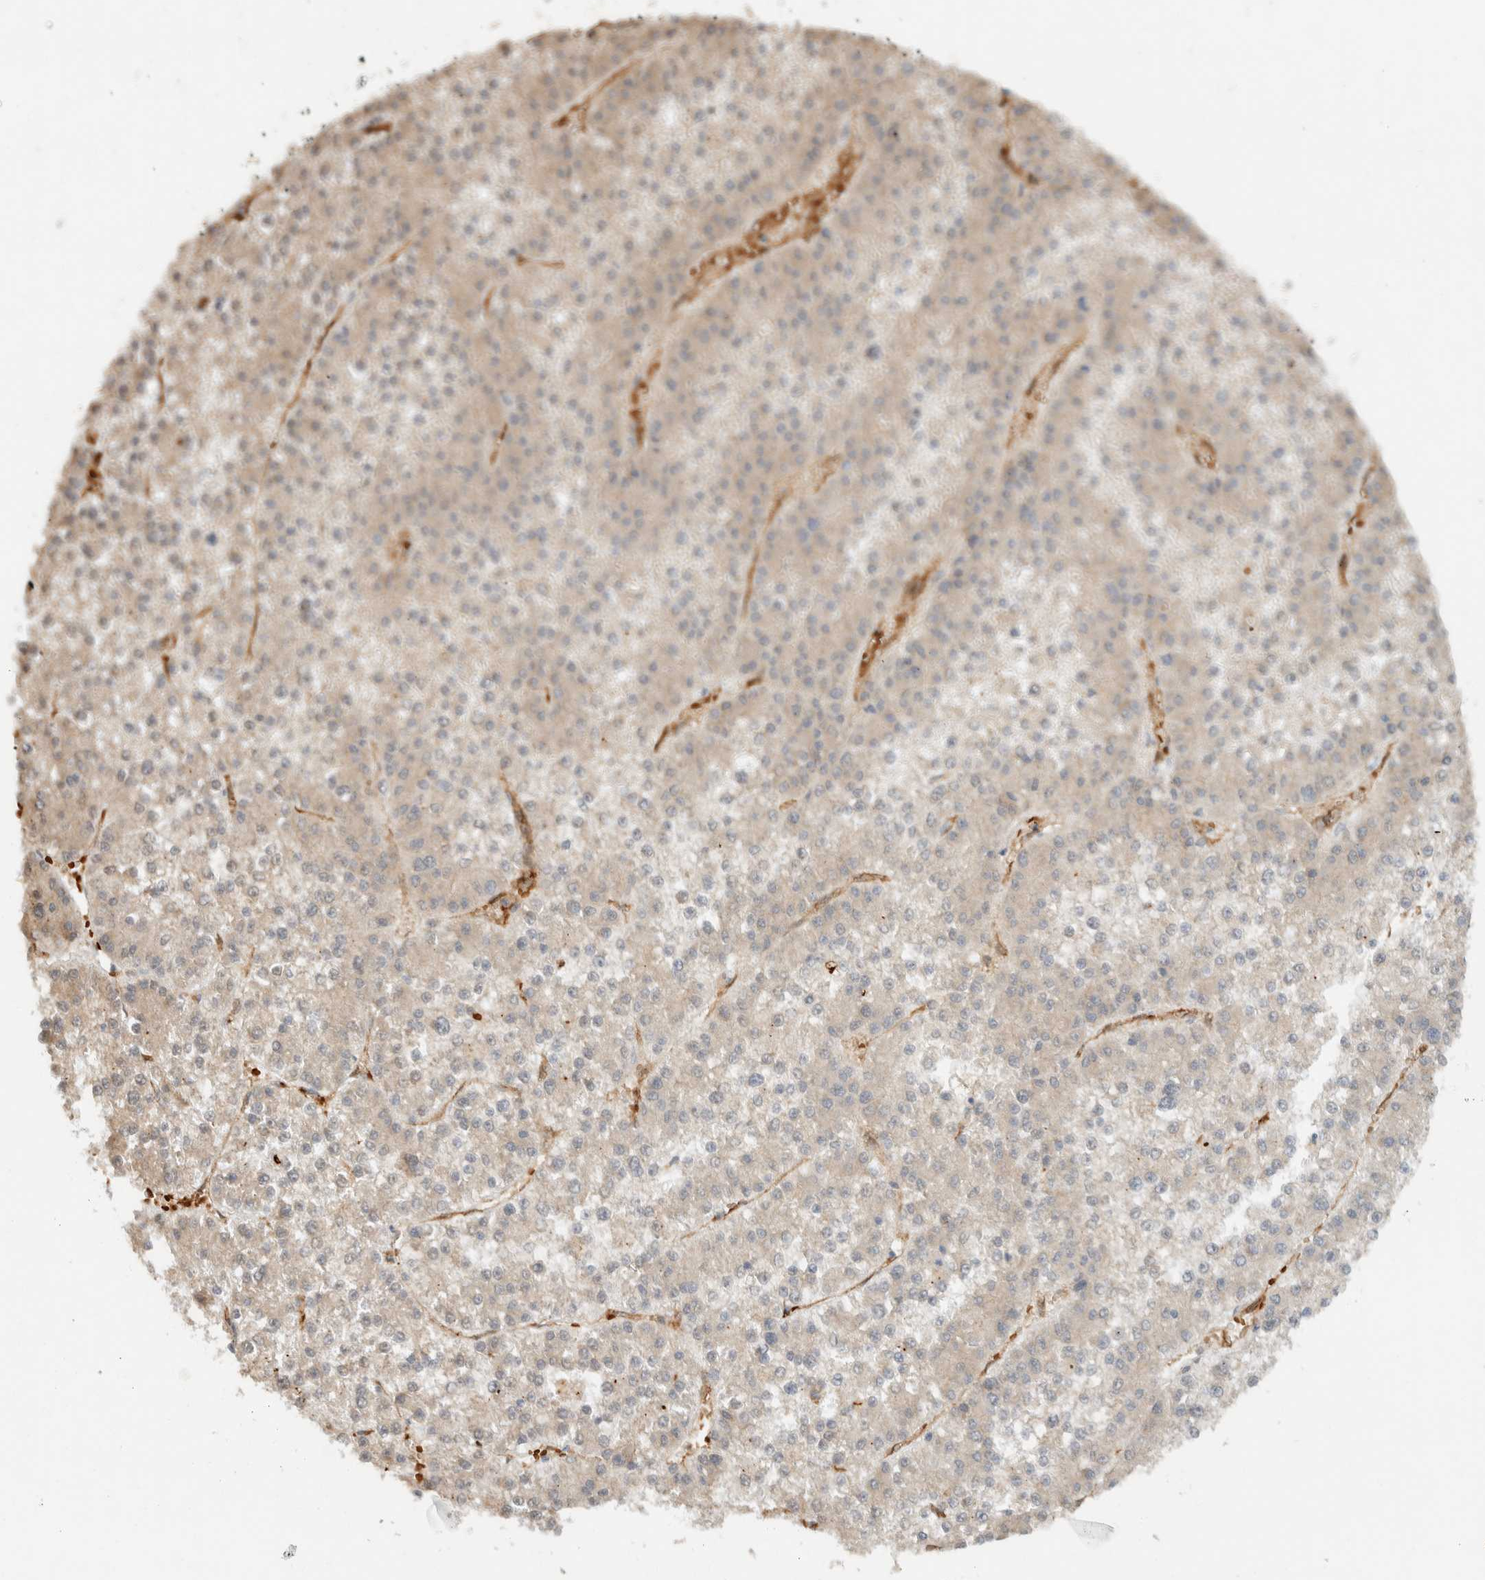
{"staining": {"intensity": "weak", "quantity": "<25%", "location": "cytoplasmic/membranous"}, "tissue": "liver cancer", "cell_type": "Tumor cells", "image_type": "cancer", "snomed": [{"axis": "morphology", "description": "Carcinoma, Hepatocellular, NOS"}, {"axis": "topography", "description": "Liver"}], "caption": "Immunohistochemical staining of human hepatocellular carcinoma (liver) reveals no significant expression in tumor cells. The staining is performed using DAB brown chromogen with nuclei counter-stained in using hematoxylin.", "gene": "CA13", "patient": {"sex": "female", "age": 73}}